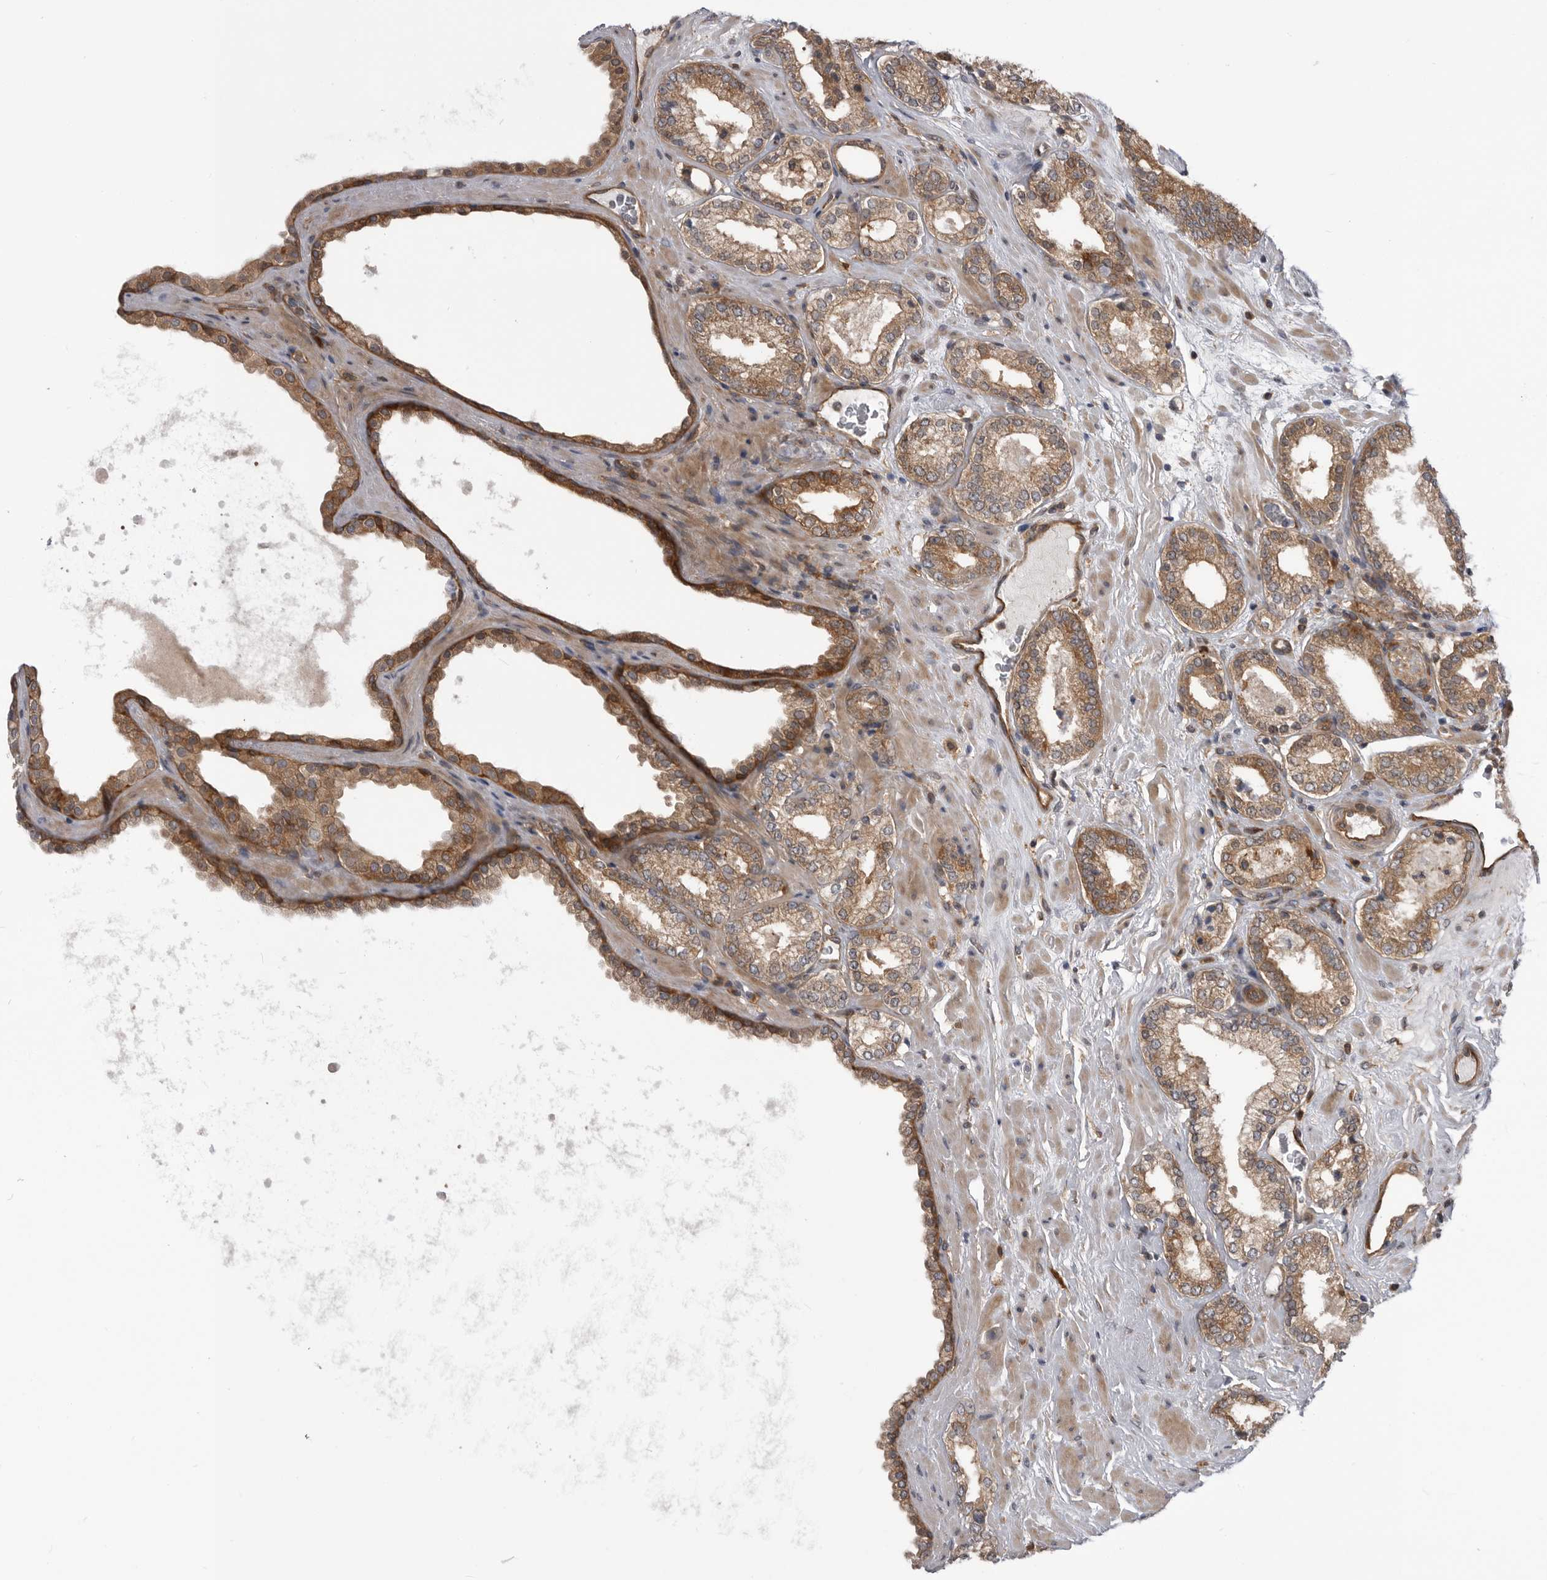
{"staining": {"intensity": "moderate", "quantity": ">75%", "location": "cytoplasmic/membranous"}, "tissue": "prostate cancer", "cell_type": "Tumor cells", "image_type": "cancer", "snomed": [{"axis": "morphology", "description": "Adenocarcinoma, Low grade"}, {"axis": "topography", "description": "Prostate"}], "caption": "This is a micrograph of IHC staining of prostate cancer (low-grade adenocarcinoma), which shows moderate expression in the cytoplasmic/membranous of tumor cells.", "gene": "RAB3GAP2", "patient": {"sex": "male", "age": 62}}